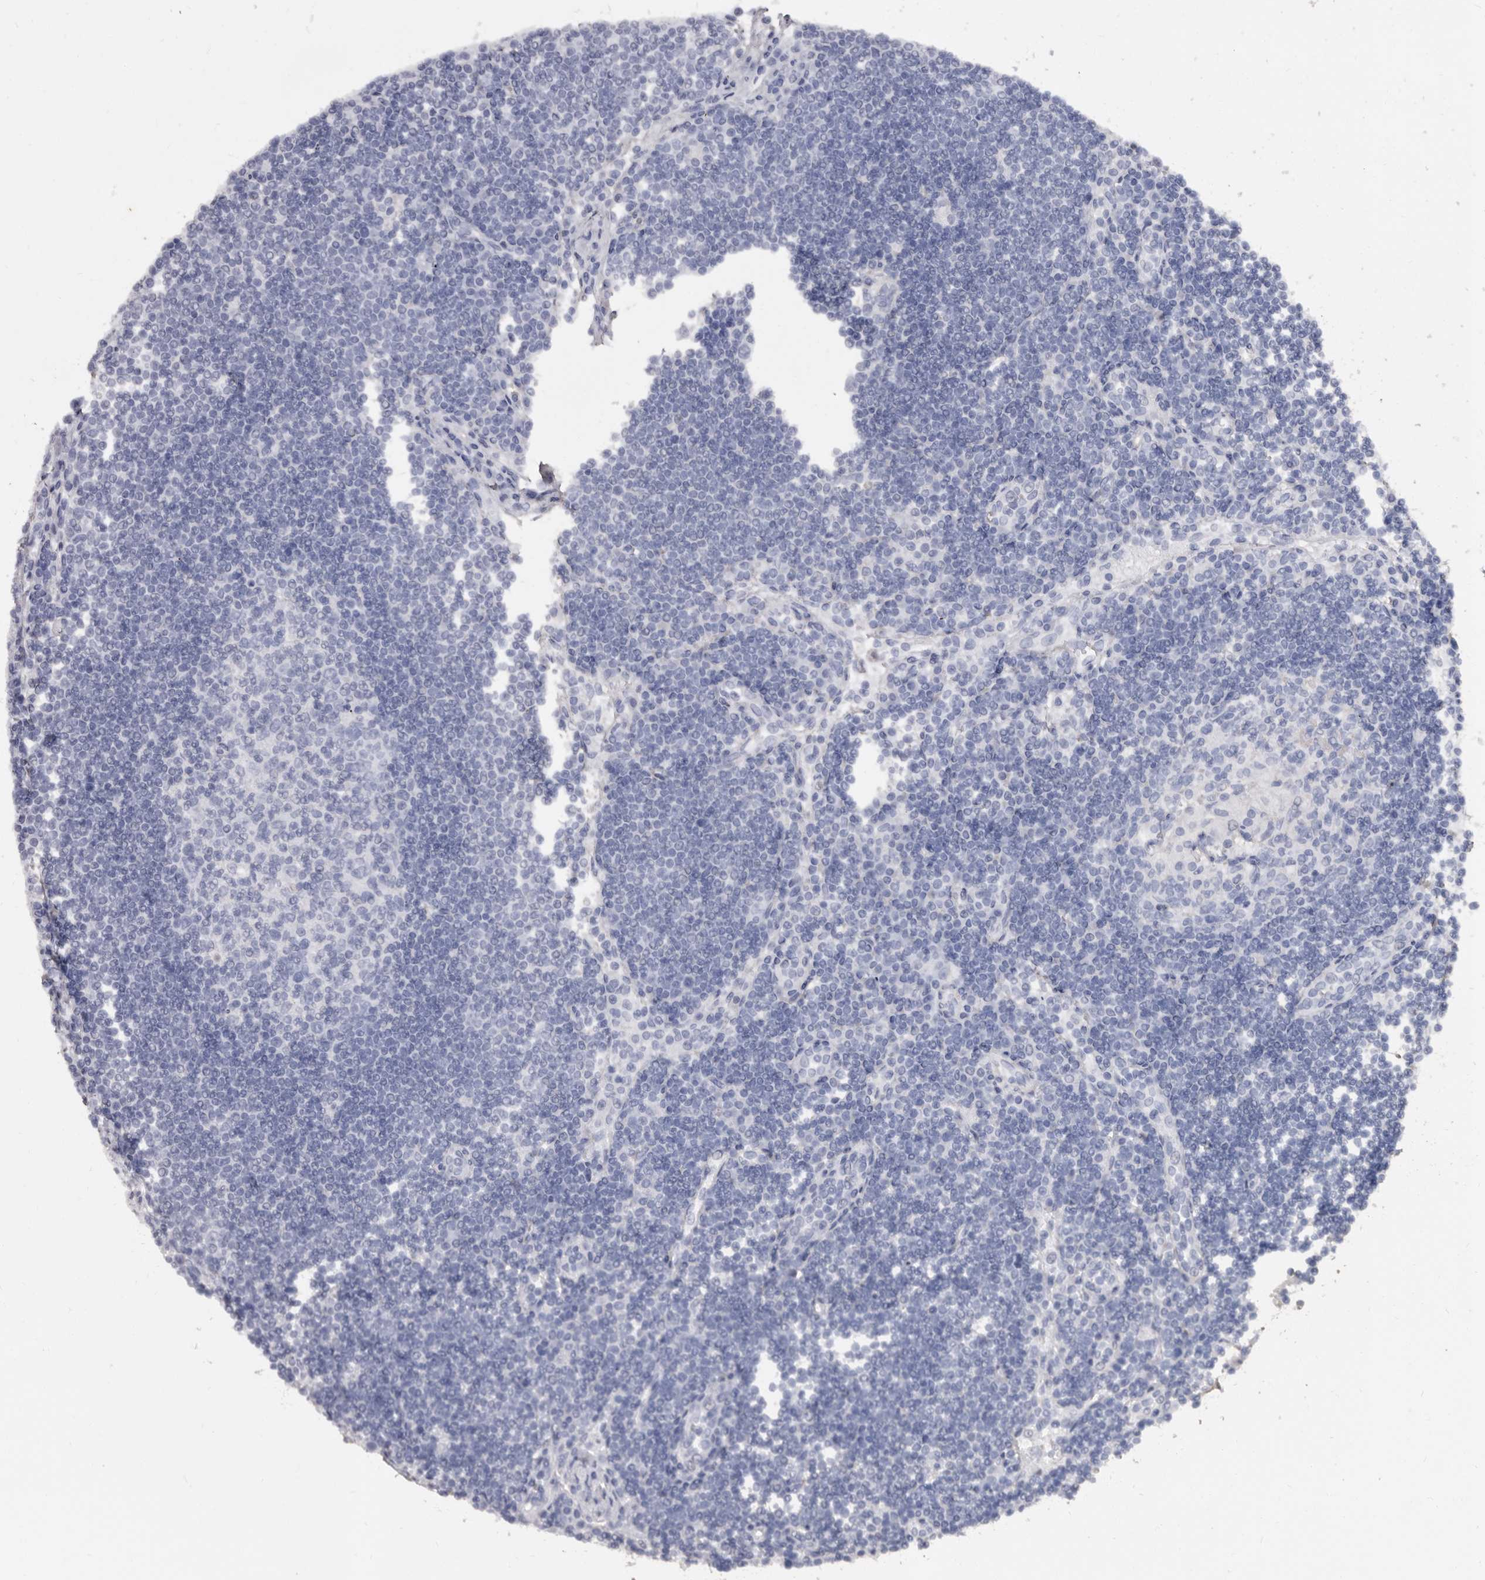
{"staining": {"intensity": "negative", "quantity": "none", "location": "none"}, "tissue": "lymph node", "cell_type": "Germinal center cells", "image_type": "normal", "snomed": [{"axis": "morphology", "description": "Normal tissue, NOS"}, {"axis": "topography", "description": "Lymph node"}], "caption": "DAB immunohistochemical staining of benign lymph node displays no significant positivity in germinal center cells. The staining was performed using DAB to visualize the protein expression in brown, while the nuclei were stained in blue with hematoxylin (Magnification: 20x).", "gene": "COQ8B", "patient": {"sex": "female", "age": 53}}